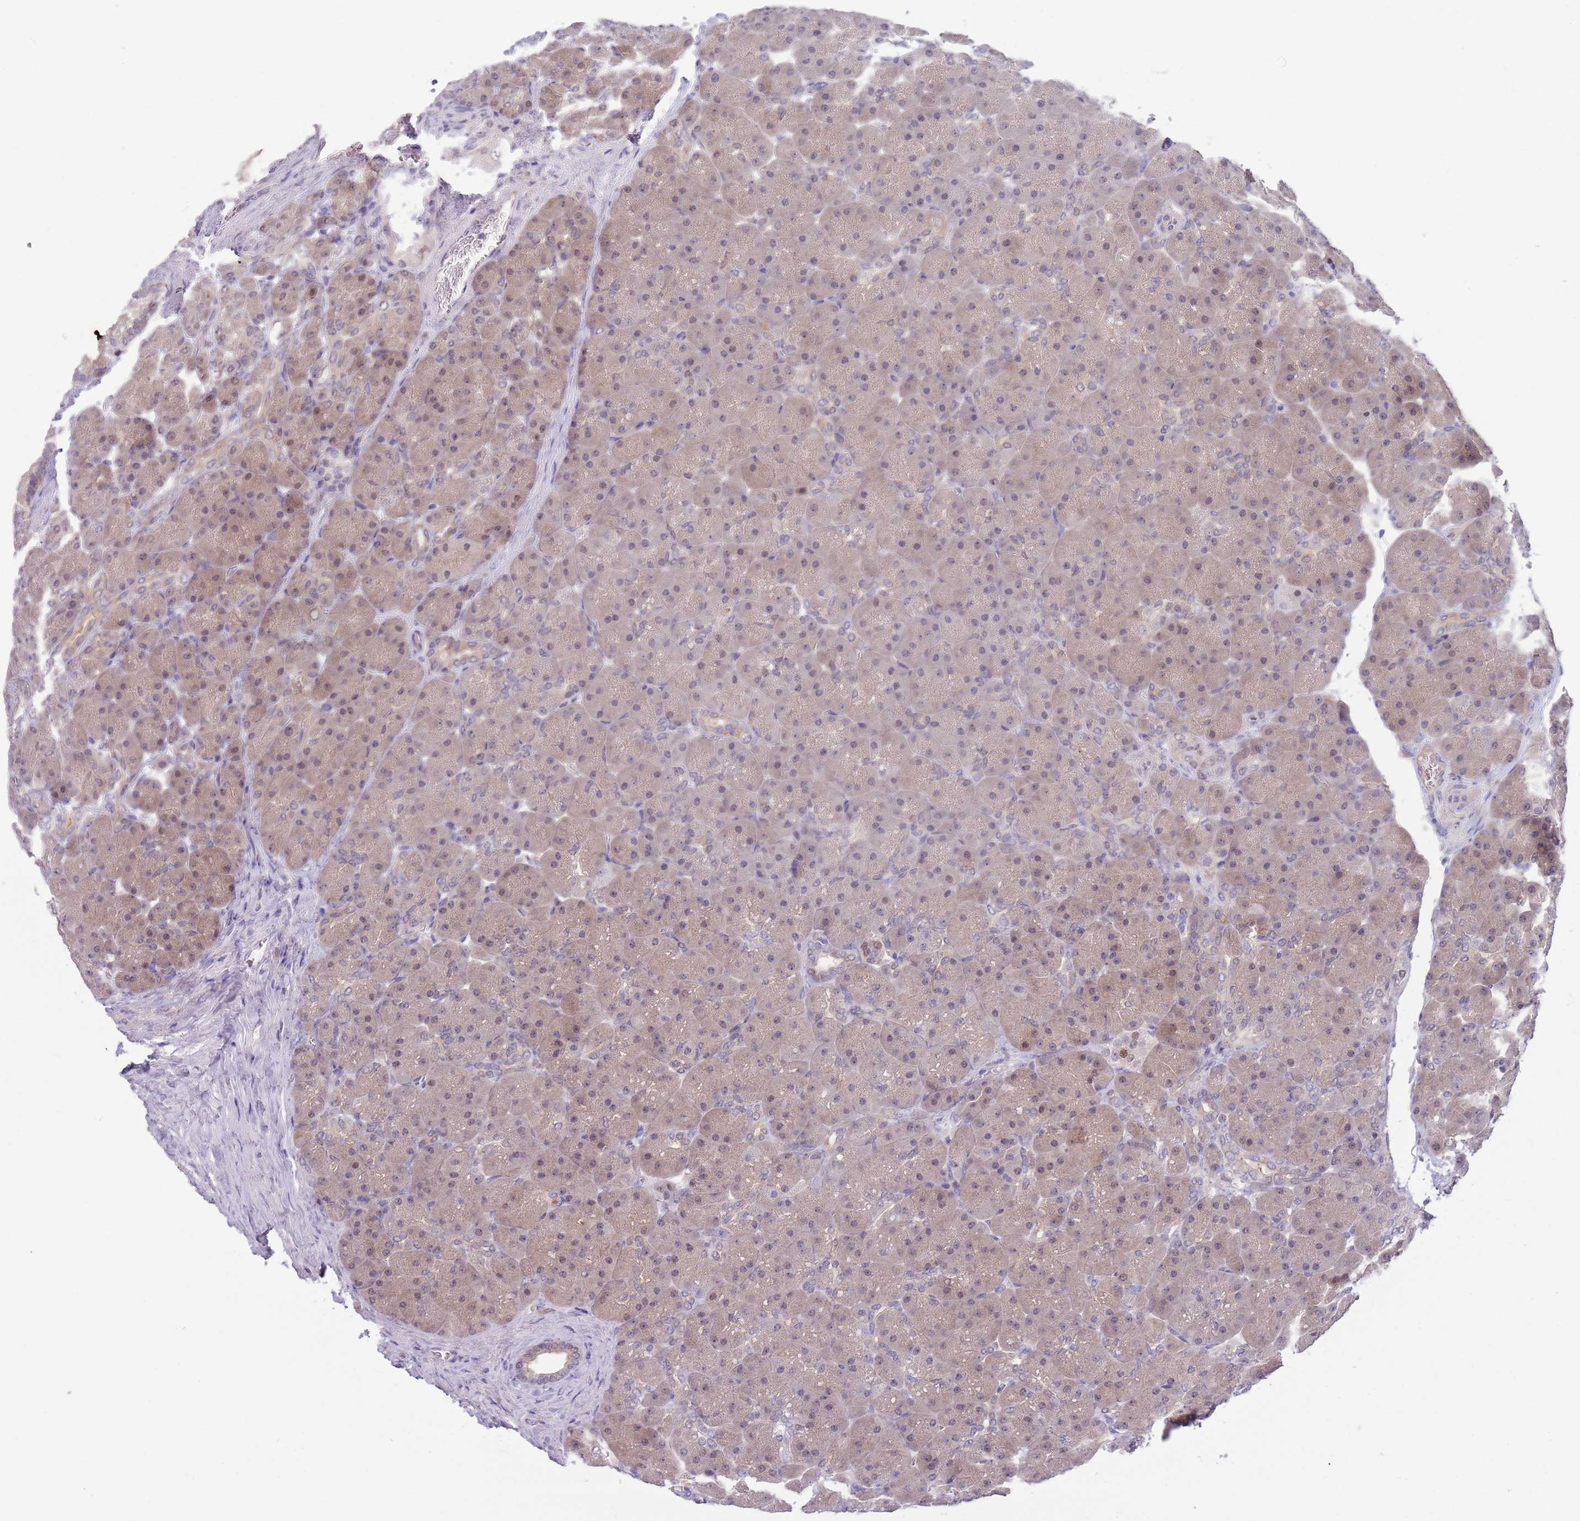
{"staining": {"intensity": "weak", "quantity": ">75%", "location": "cytoplasmic/membranous,nuclear"}, "tissue": "pancreas", "cell_type": "Exocrine glandular cells", "image_type": "normal", "snomed": [{"axis": "morphology", "description": "Normal tissue, NOS"}, {"axis": "topography", "description": "Pancreas"}], "caption": "Immunohistochemistry (IHC) of unremarkable pancreas displays low levels of weak cytoplasmic/membranous,nuclear staining in about >75% of exocrine glandular cells. Immunohistochemistry stains the protein of interest in brown and the nuclei are stained blue.", "gene": "CLNS1A", "patient": {"sex": "male", "age": 66}}